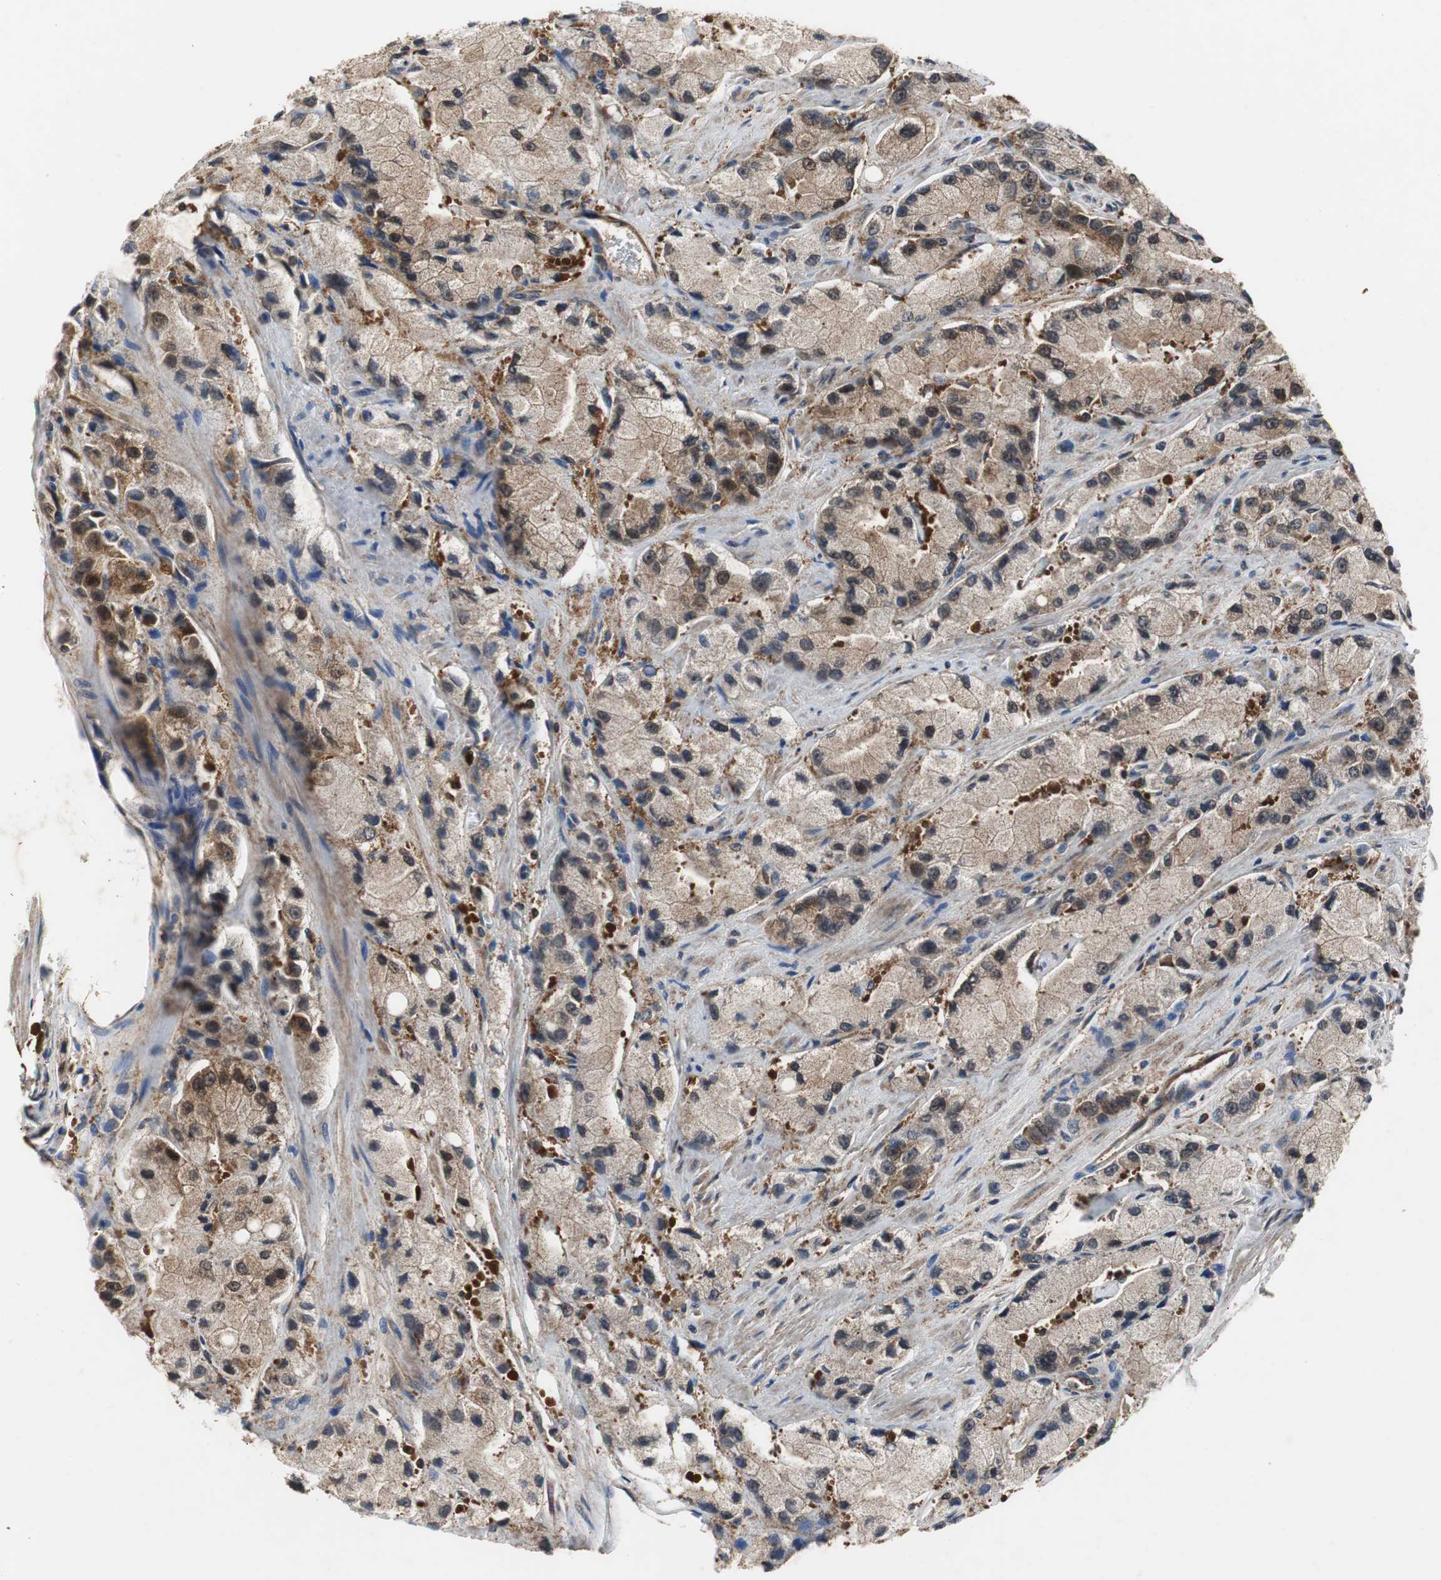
{"staining": {"intensity": "moderate", "quantity": ">75%", "location": "cytoplasmic/membranous"}, "tissue": "prostate cancer", "cell_type": "Tumor cells", "image_type": "cancer", "snomed": [{"axis": "morphology", "description": "Adenocarcinoma, High grade"}, {"axis": "topography", "description": "Prostate"}], "caption": "Protein staining of prostate adenocarcinoma (high-grade) tissue displays moderate cytoplasmic/membranous staining in about >75% of tumor cells.", "gene": "VBP1", "patient": {"sex": "male", "age": 58}}